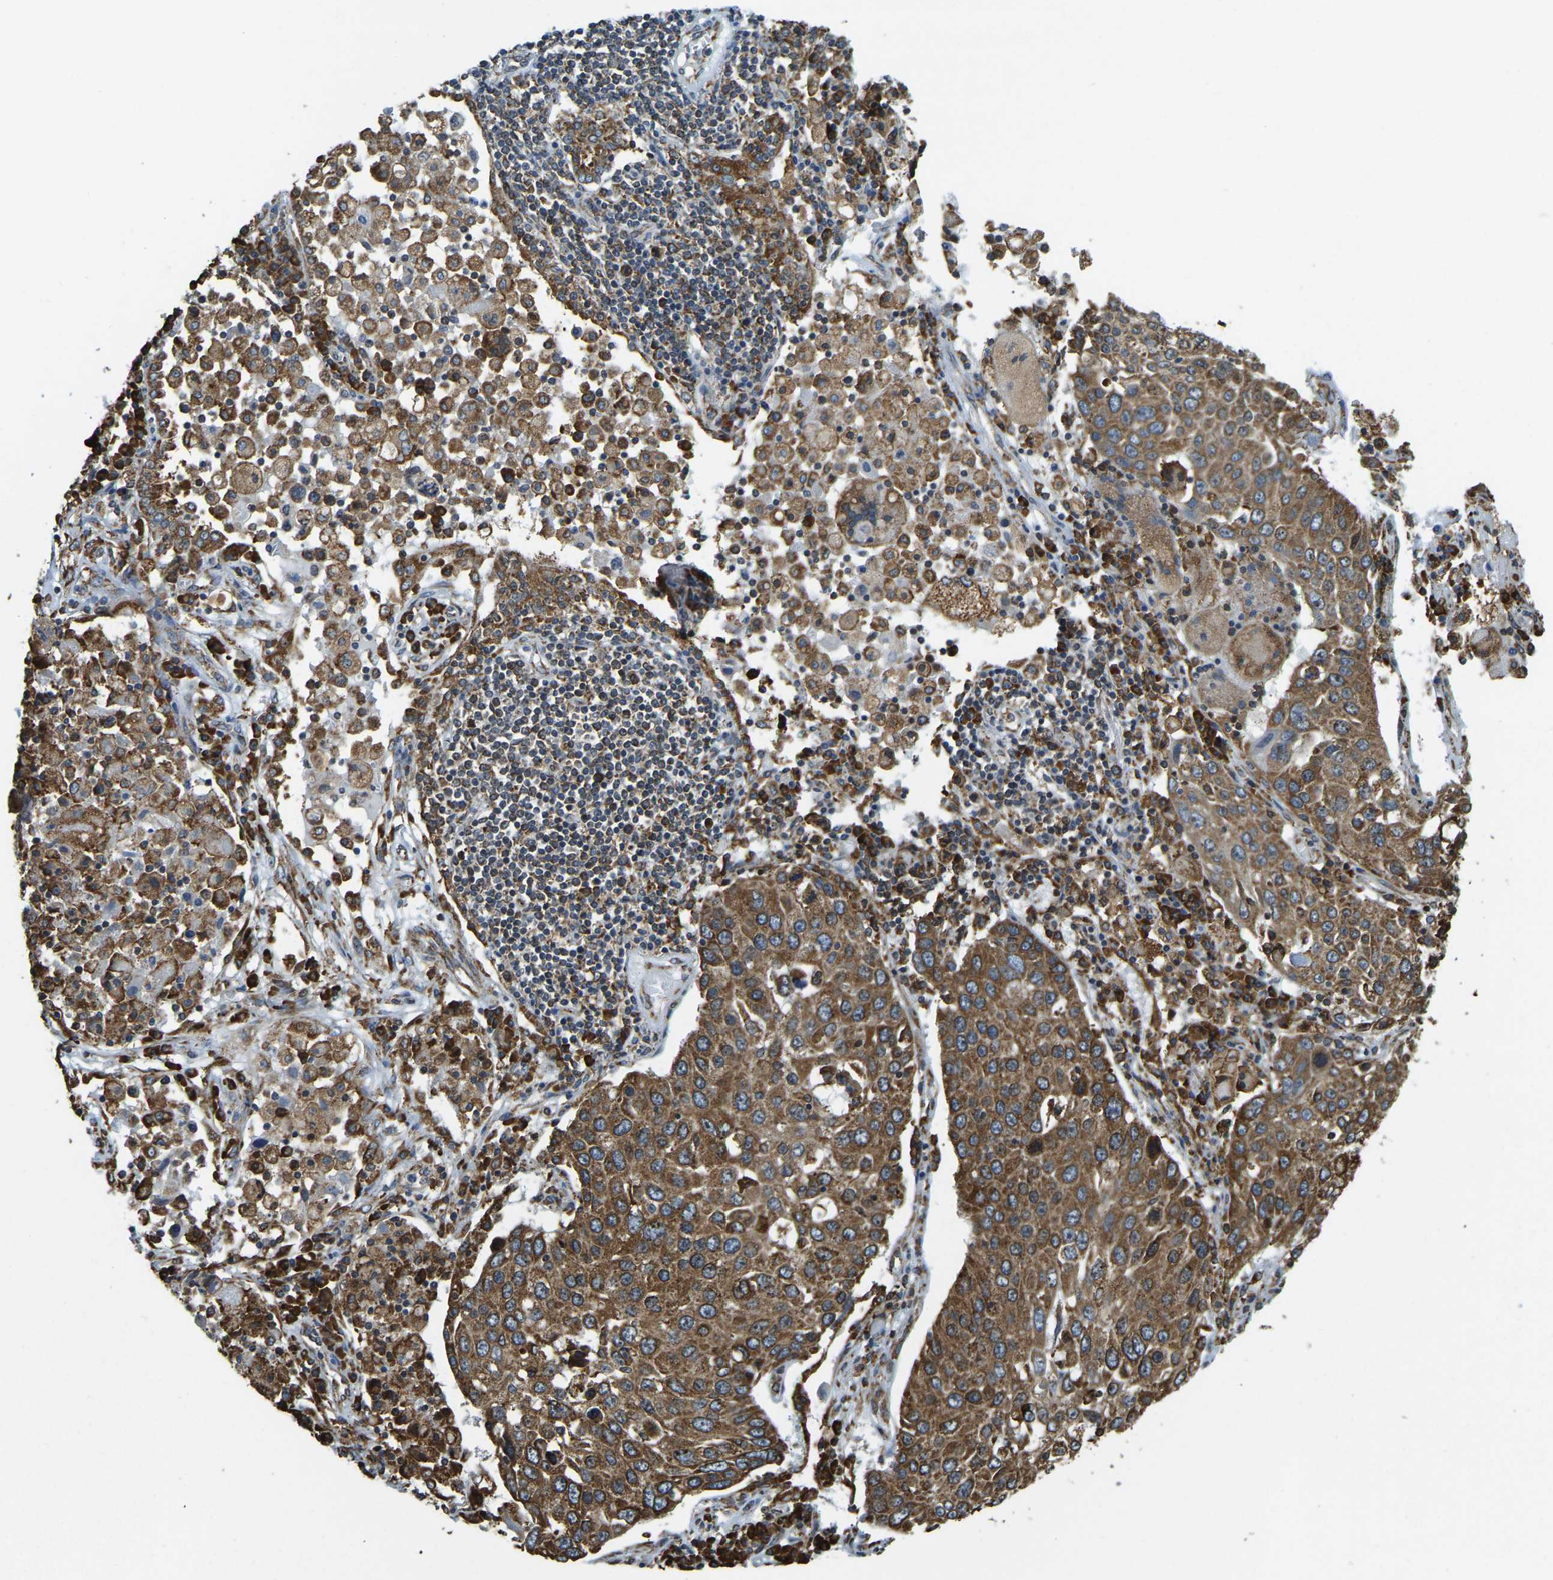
{"staining": {"intensity": "moderate", "quantity": ">75%", "location": "cytoplasmic/membranous"}, "tissue": "lung cancer", "cell_type": "Tumor cells", "image_type": "cancer", "snomed": [{"axis": "morphology", "description": "Squamous cell carcinoma, NOS"}, {"axis": "topography", "description": "Lung"}], "caption": "Immunohistochemical staining of human lung squamous cell carcinoma reveals medium levels of moderate cytoplasmic/membranous protein expression in approximately >75% of tumor cells.", "gene": "RNF115", "patient": {"sex": "male", "age": 65}}